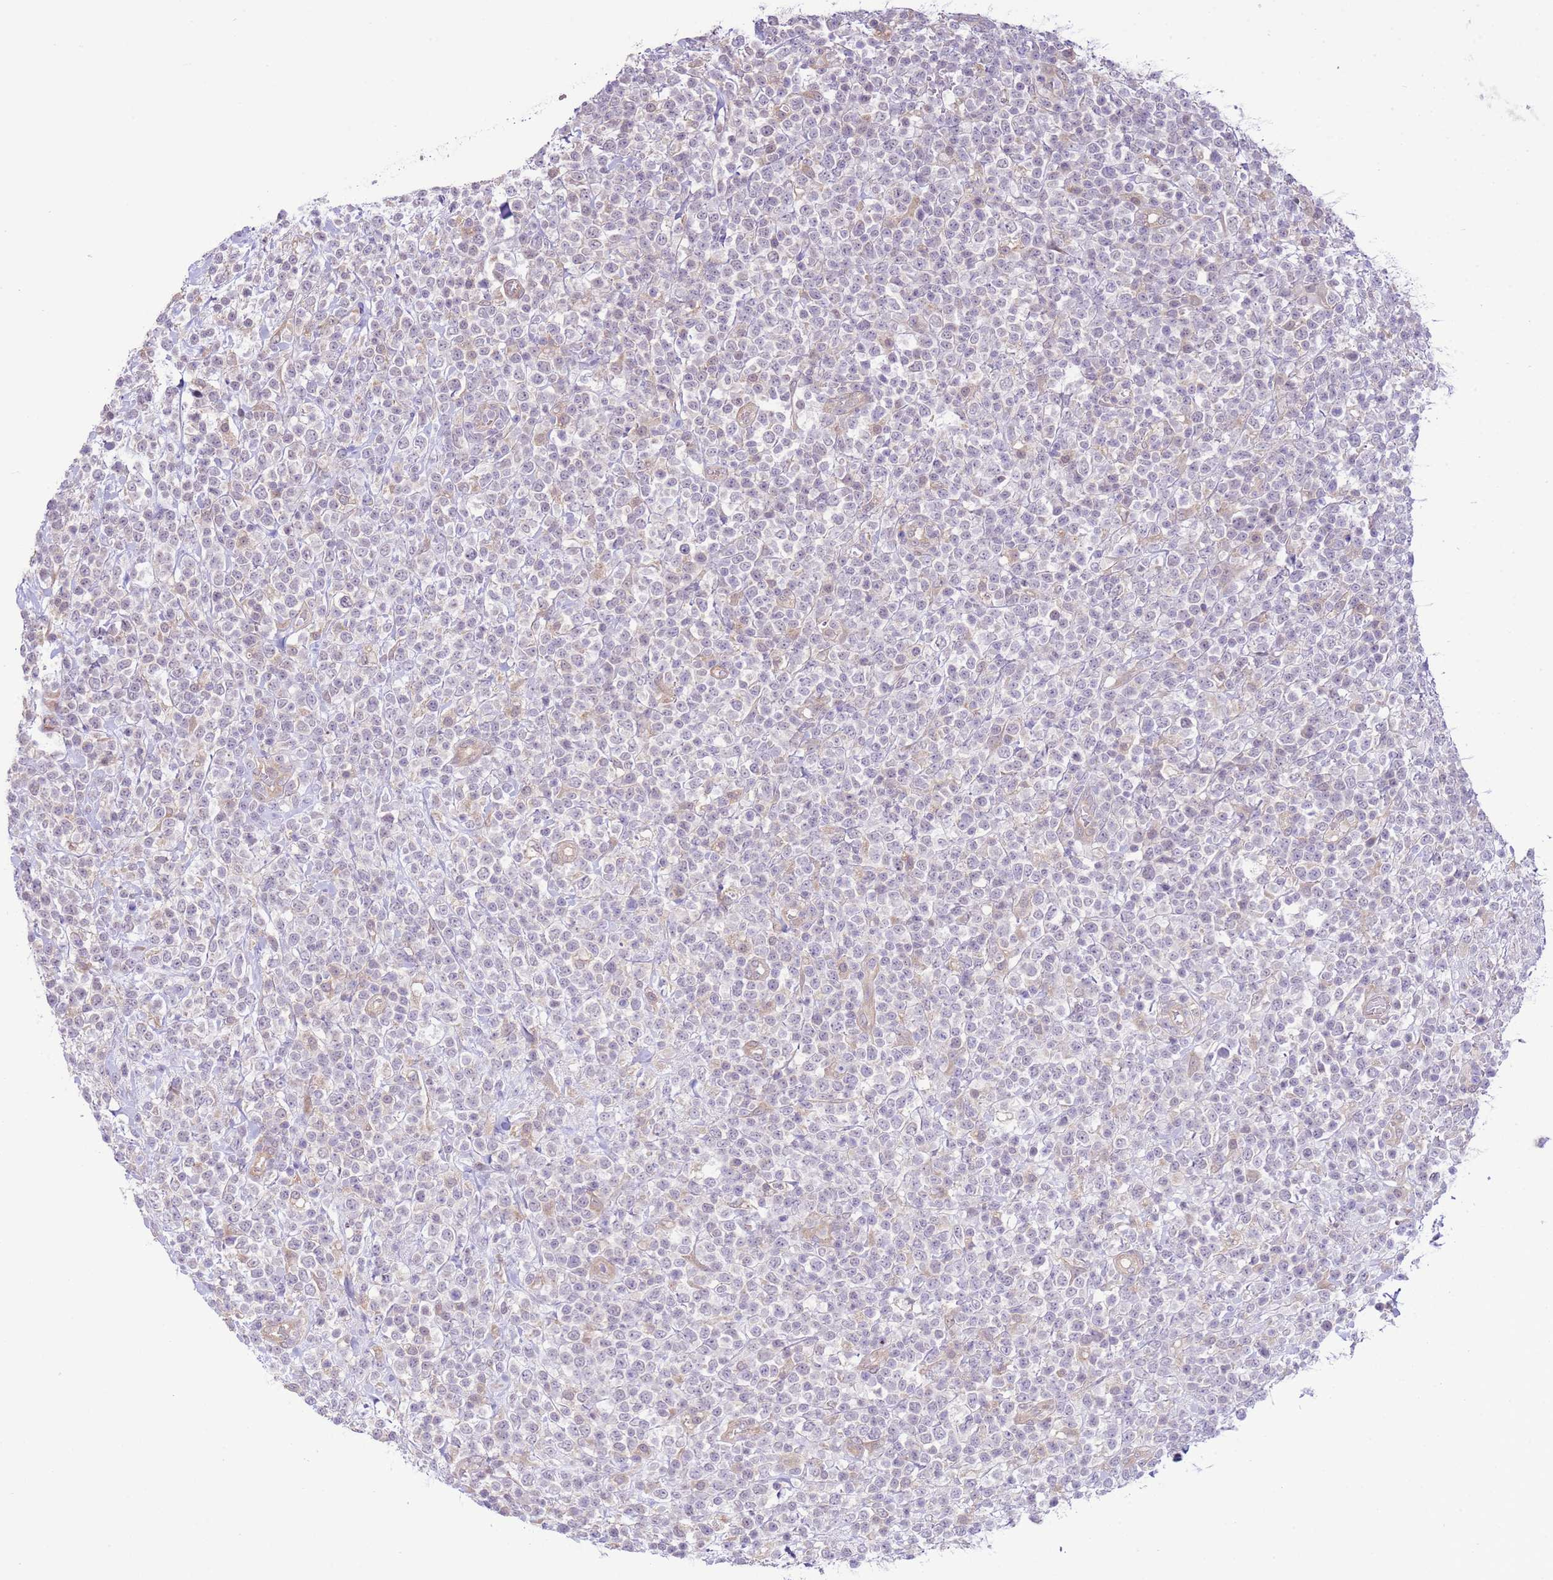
{"staining": {"intensity": "negative", "quantity": "none", "location": "none"}, "tissue": "lymphoma", "cell_type": "Tumor cells", "image_type": "cancer", "snomed": [{"axis": "morphology", "description": "Malignant lymphoma, non-Hodgkin's type, High grade"}, {"axis": "topography", "description": "Colon"}], "caption": "Lymphoma stained for a protein using IHC reveals no expression tumor cells.", "gene": "SCARA3", "patient": {"sex": "female", "age": 53}}